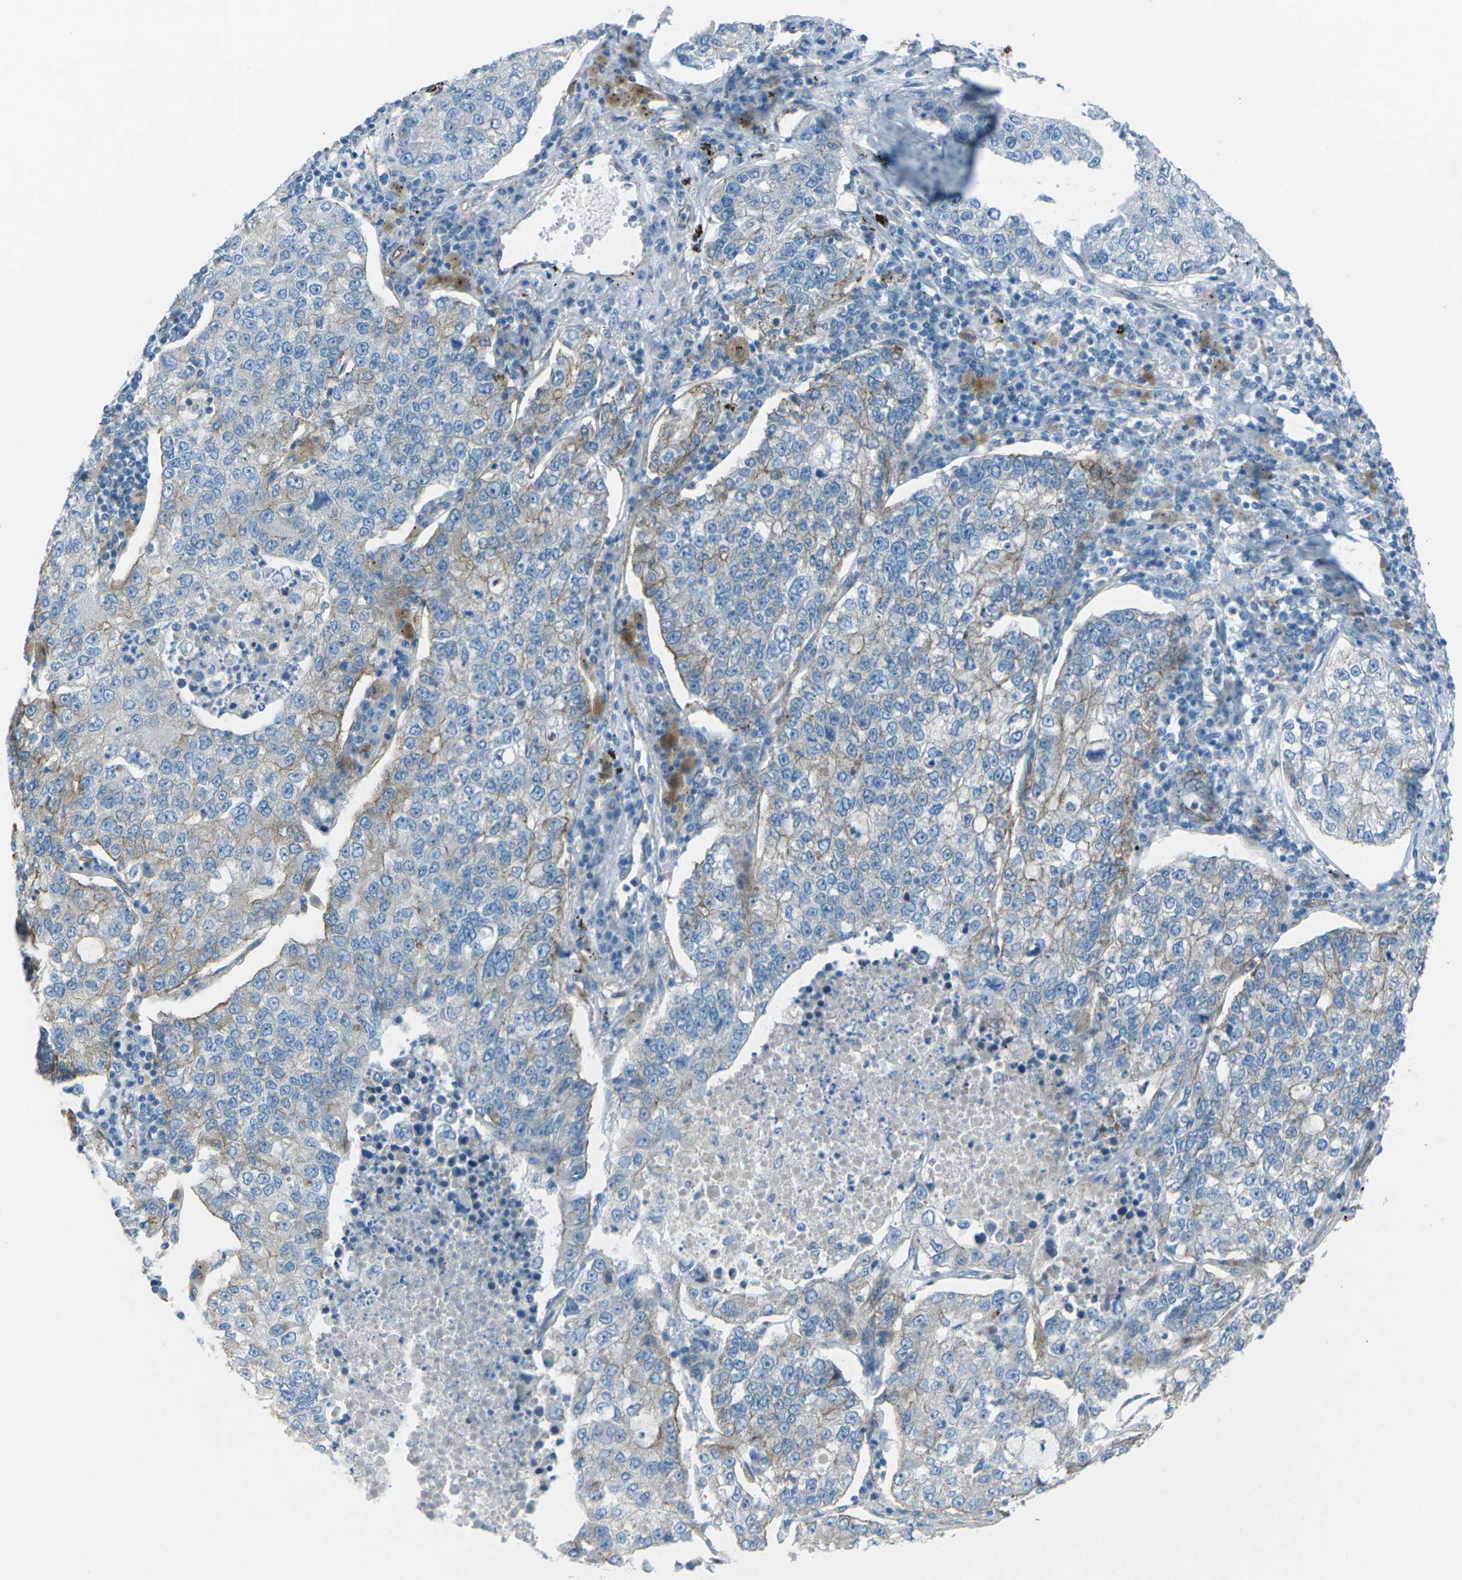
{"staining": {"intensity": "weak", "quantity": "<25%", "location": "cytoplasmic/membranous"}, "tissue": "lung cancer", "cell_type": "Tumor cells", "image_type": "cancer", "snomed": [{"axis": "morphology", "description": "Adenocarcinoma, NOS"}, {"axis": "topography", "description": "Lung"}], "caption": "Protein analysis of lung adenocarcinoma demonstrates no significant expression in tumor cells.", "gene": "UTRN", "patient": {"sex": "male", "age": 49}}